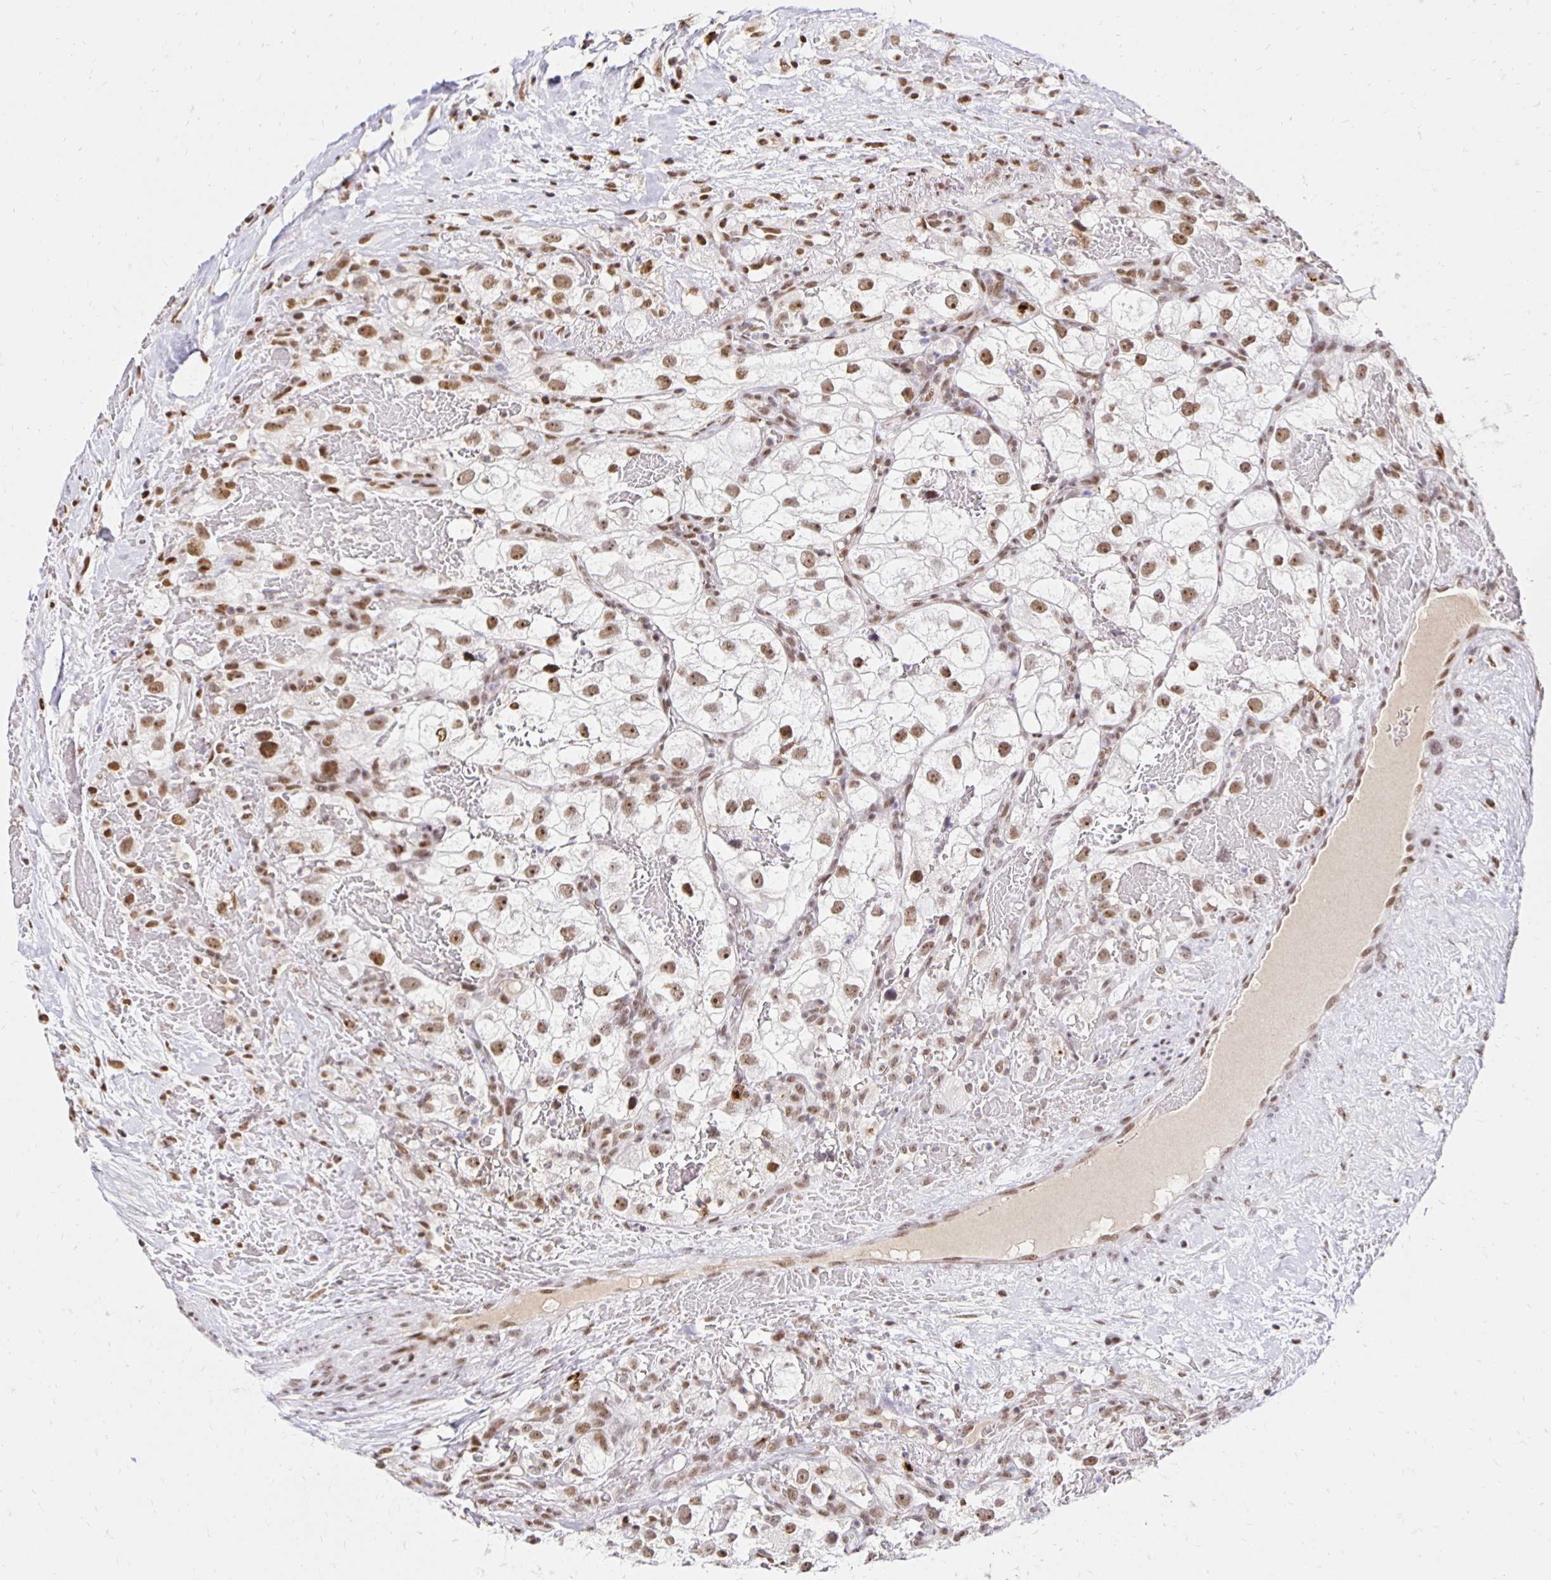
{"staining": {"intensity": "moderate", "quantity": ">75%", "location": "nuclear"}, "tissue": "renal cancer", "cell_type": "Tumor cells", "image_type": "cancer", "snomed": [{"axis": "morphology", "description": "Adenocarcinoma, NOS"}, {"axis": "topography", "description": "Kidney"}], "caption": "IHC staining of adenocarcinoma (renal), which demonstrates medium levels of moderate nuclear positivity in about >75% of tumor cells indicating moderate nuclear protein positivity. The staining was performed using DAB (3,3'-diaminobenzidine) (brown) for protein detection and nuclei were counterstained in hematoxylin (blue).", "gene": "ZNF579", "patient": {"sex": "male", "age": 59}}